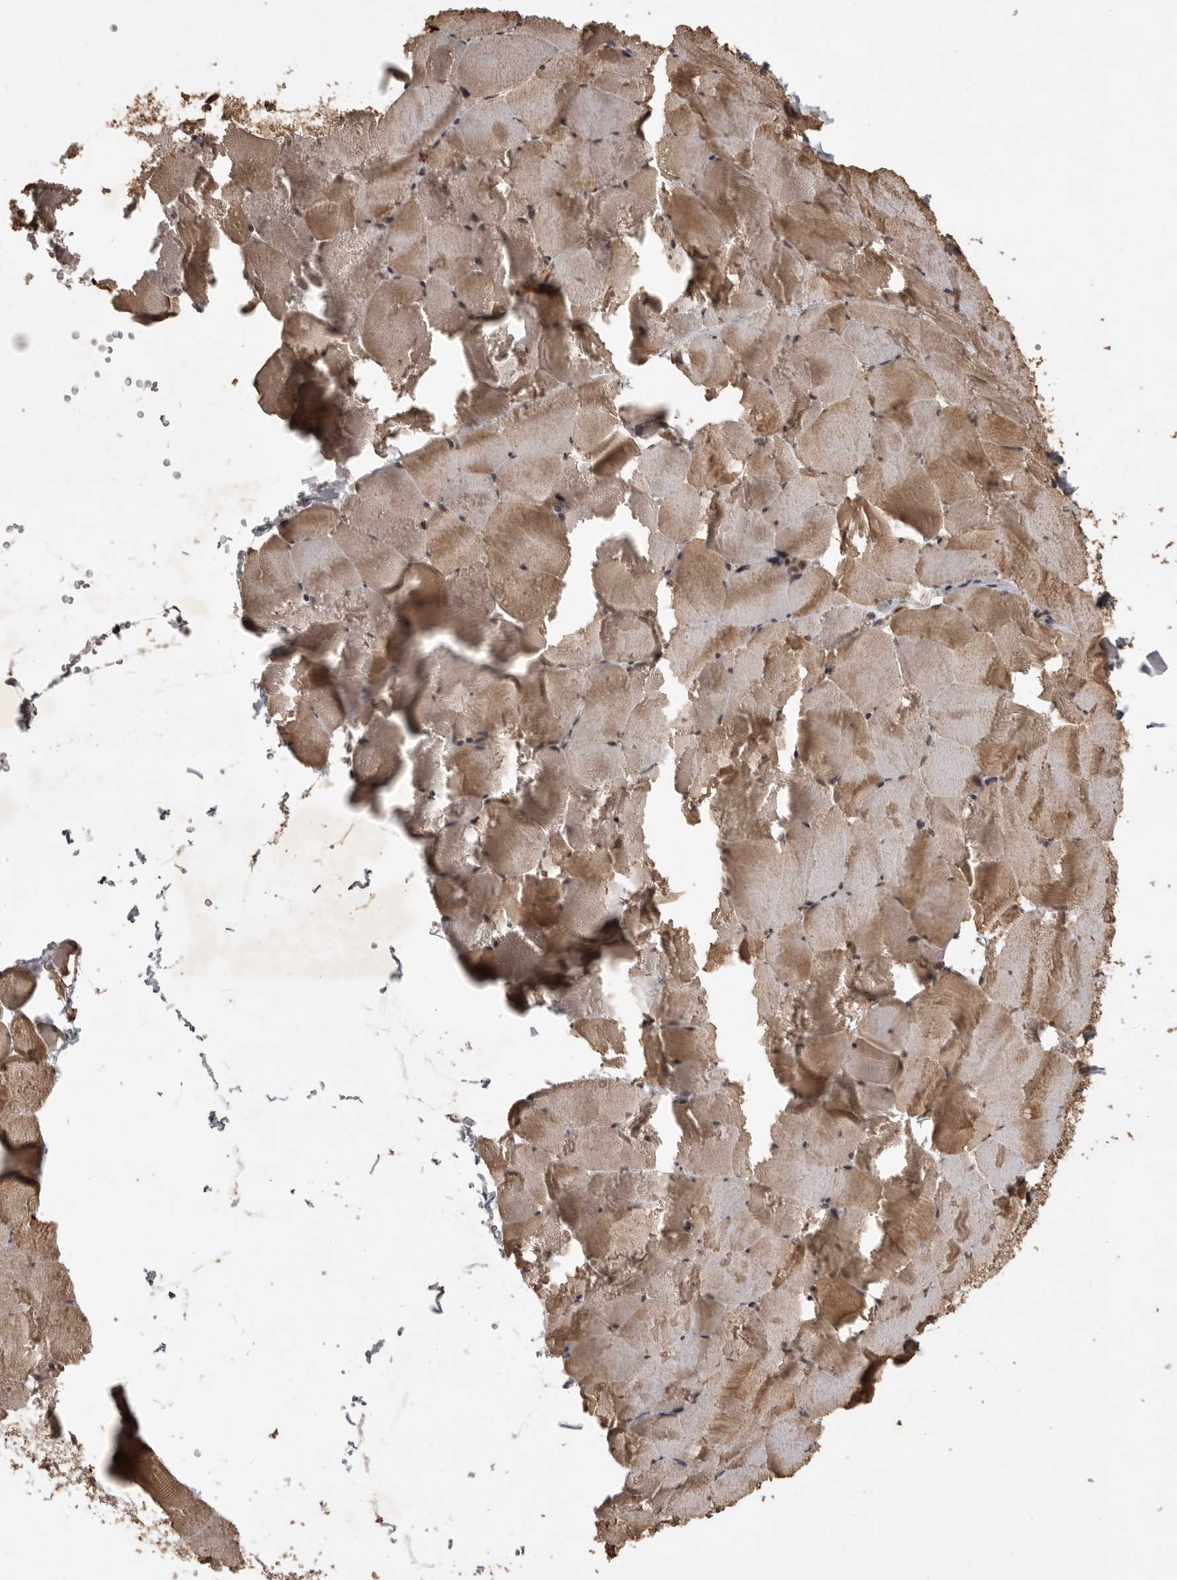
{"staining": {"intensity": "moderate", "quantity": ">75%", "location": "cytoplasmic/membranous,nuclear"}, "tissue": "skeletal muscle", "cell_type": "Myocytes", "image_type": "normal", "snomed": [{"axis": "morphology", "description": "Normal tissue, NOS"}, {"axis": "topography", "description": "Skeletal muscle"}], "caption": "The photomicrograph shows staining of normal skeletal muscle, revealing moderate cytoplasmic/membranous,nuclear protein staining (brown color) within myocytes.", "gene": "CBLL1", "patient": {"sex": "male", "age": 62}}